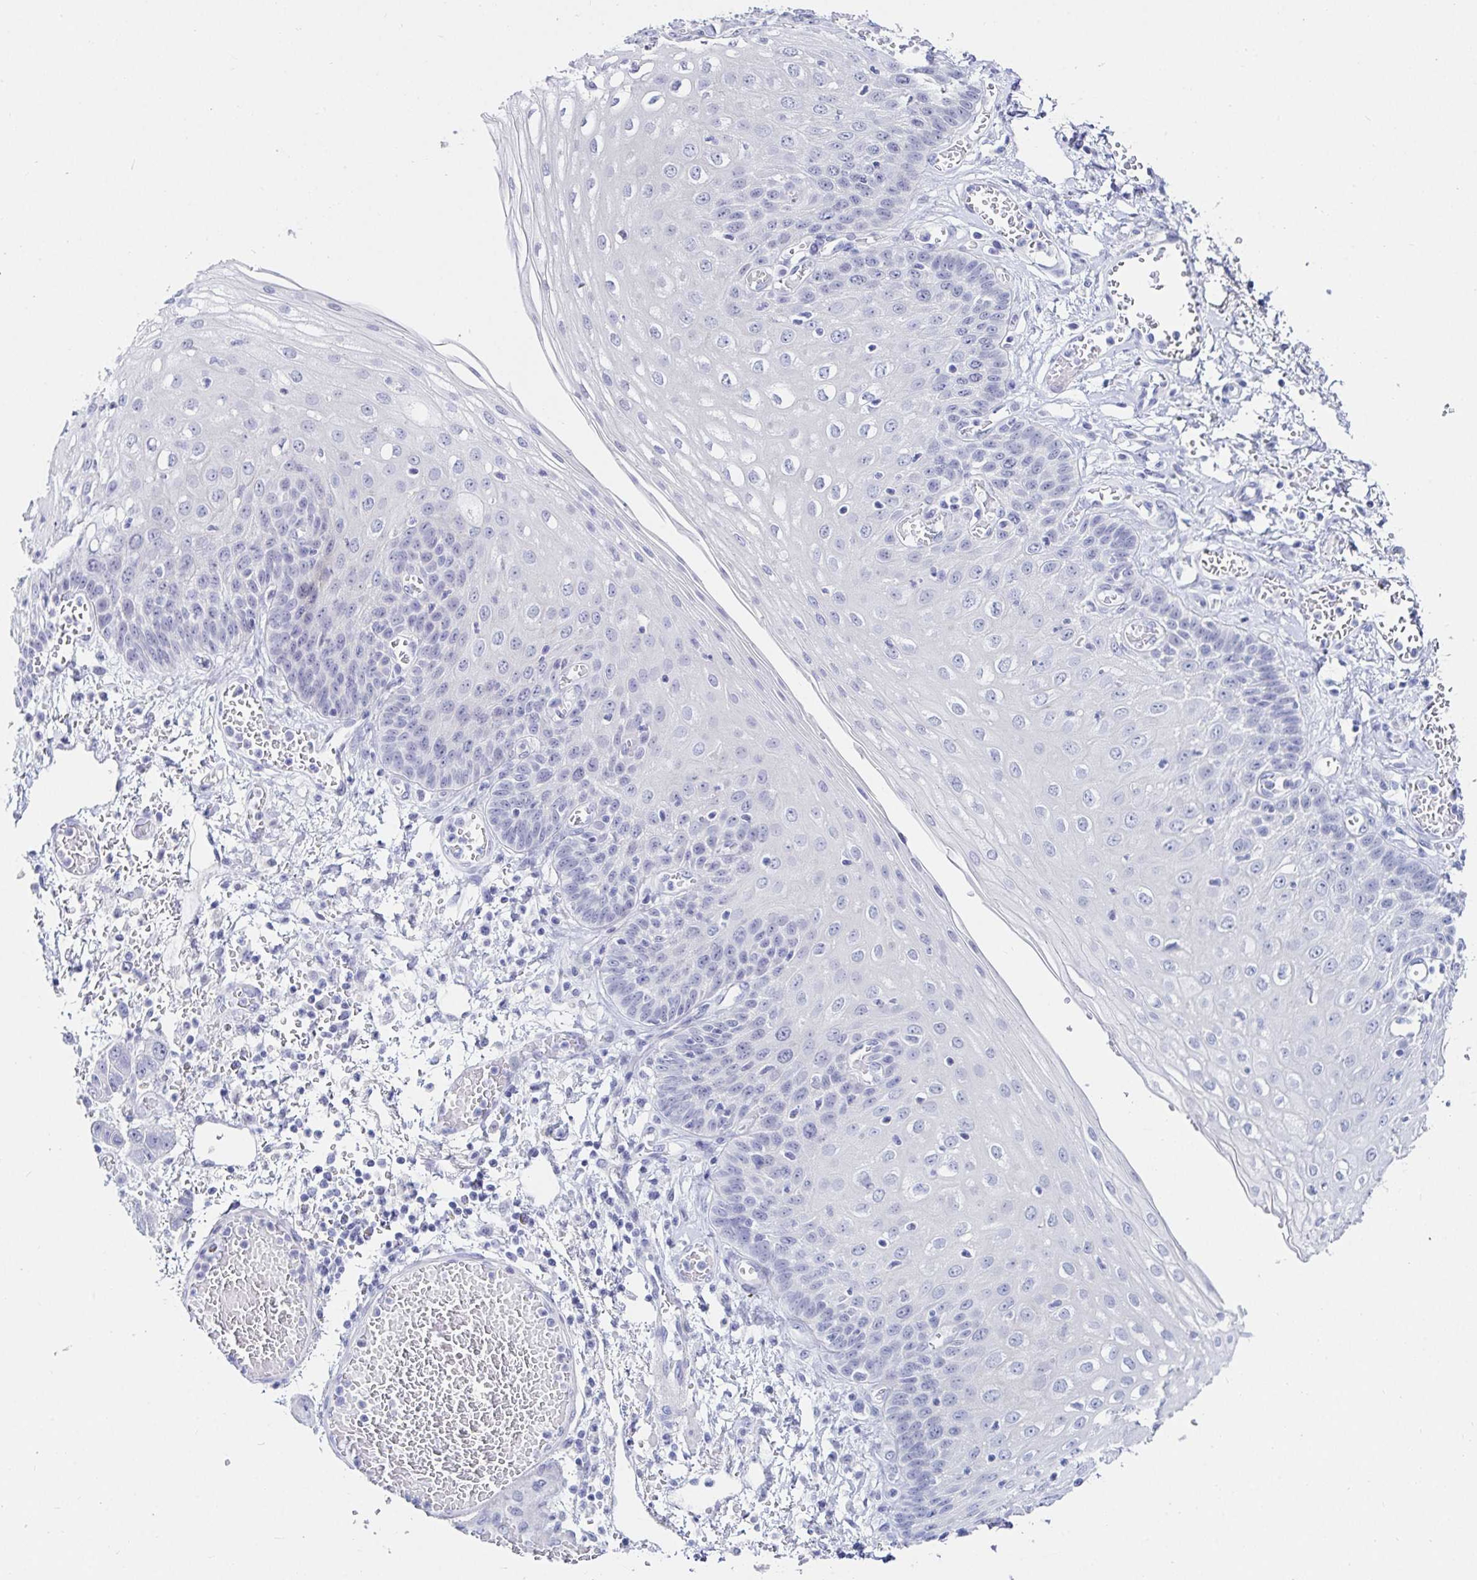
{"staining": {"intensity": "negative", "quantity": "none", "location": "none"}, "tissue": "esophagus", "cell_type": "Squamous epithelial cells", "image_type": "normal", "snomed": [{"axis": "morphology", "description": "Normal tissue, NOS"}, {"axis": "morphology", "description": "Adenocarcinoma, NOS"}, {"axis": "topography", "description": "Esophagus"}], "caption": "Immunohistochemical staining of normal esophagus displays no significant expression in squamous epithelial cells.", "gene": "OR10K1", "patient": {"sex": "male", "age": 81}}